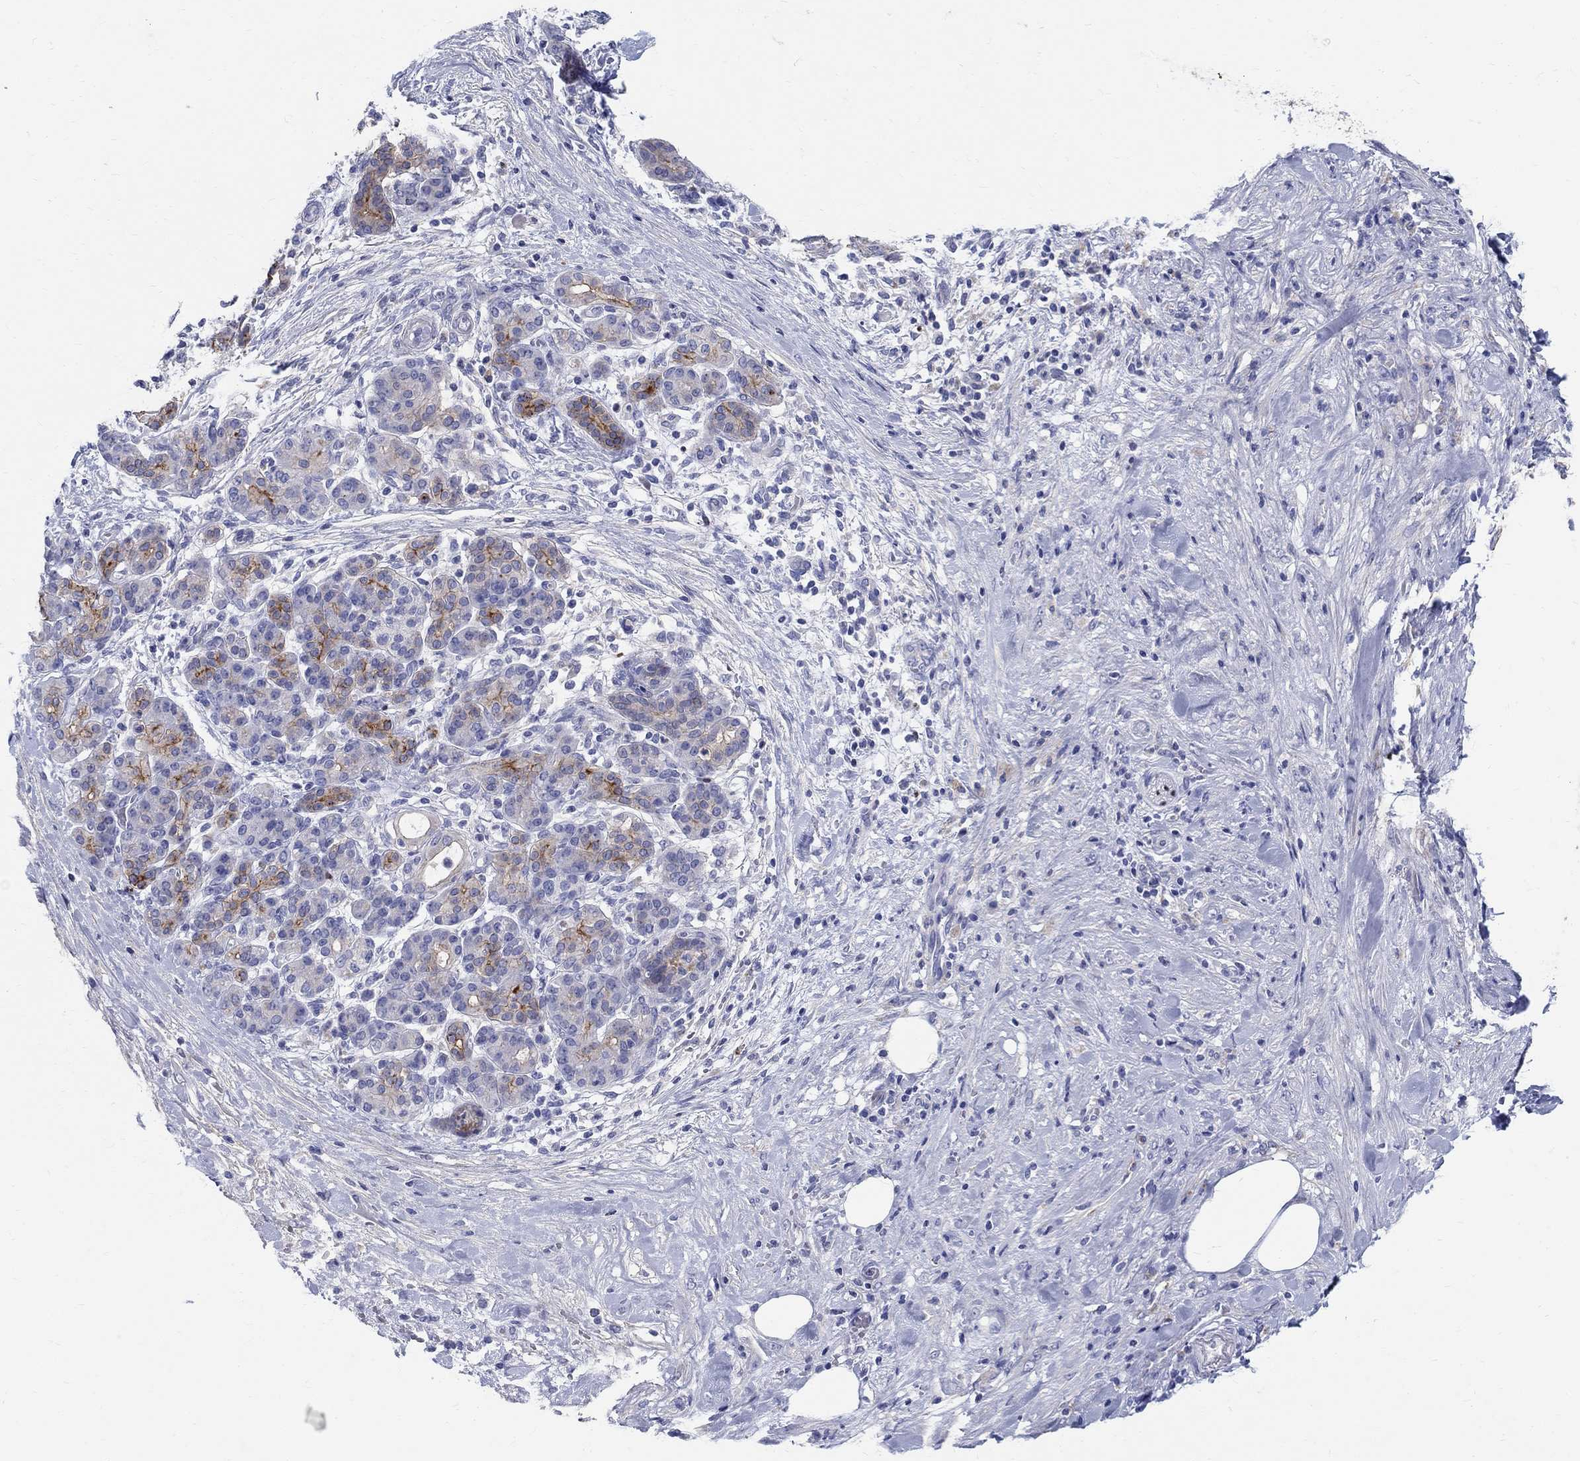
{"staining": {"intensity": "strong", "quantity": "<25%", "location": "cytoplasmic/membranous"}, "tissue": "pancreatic cancer", "cell_type": "Tumor cells", "image_type": "cancer", "snomed": [{"axis": "morphology", "description": "Adenocarcinoma, NOS"}, {"axis": "topography", "description": "Pancreas"}], "caption": "Adenocarcinoma (pancreatic) stained with immunohistochemistry (IHC) shows strong cytoplasmic/membranous positivity in approximately <25% of tumor cells. (DAB IHC, brown staining for protein, blue staining for nuclei).", "gene": "SOX2", "patient": {"sex": "male", "age": 44}}